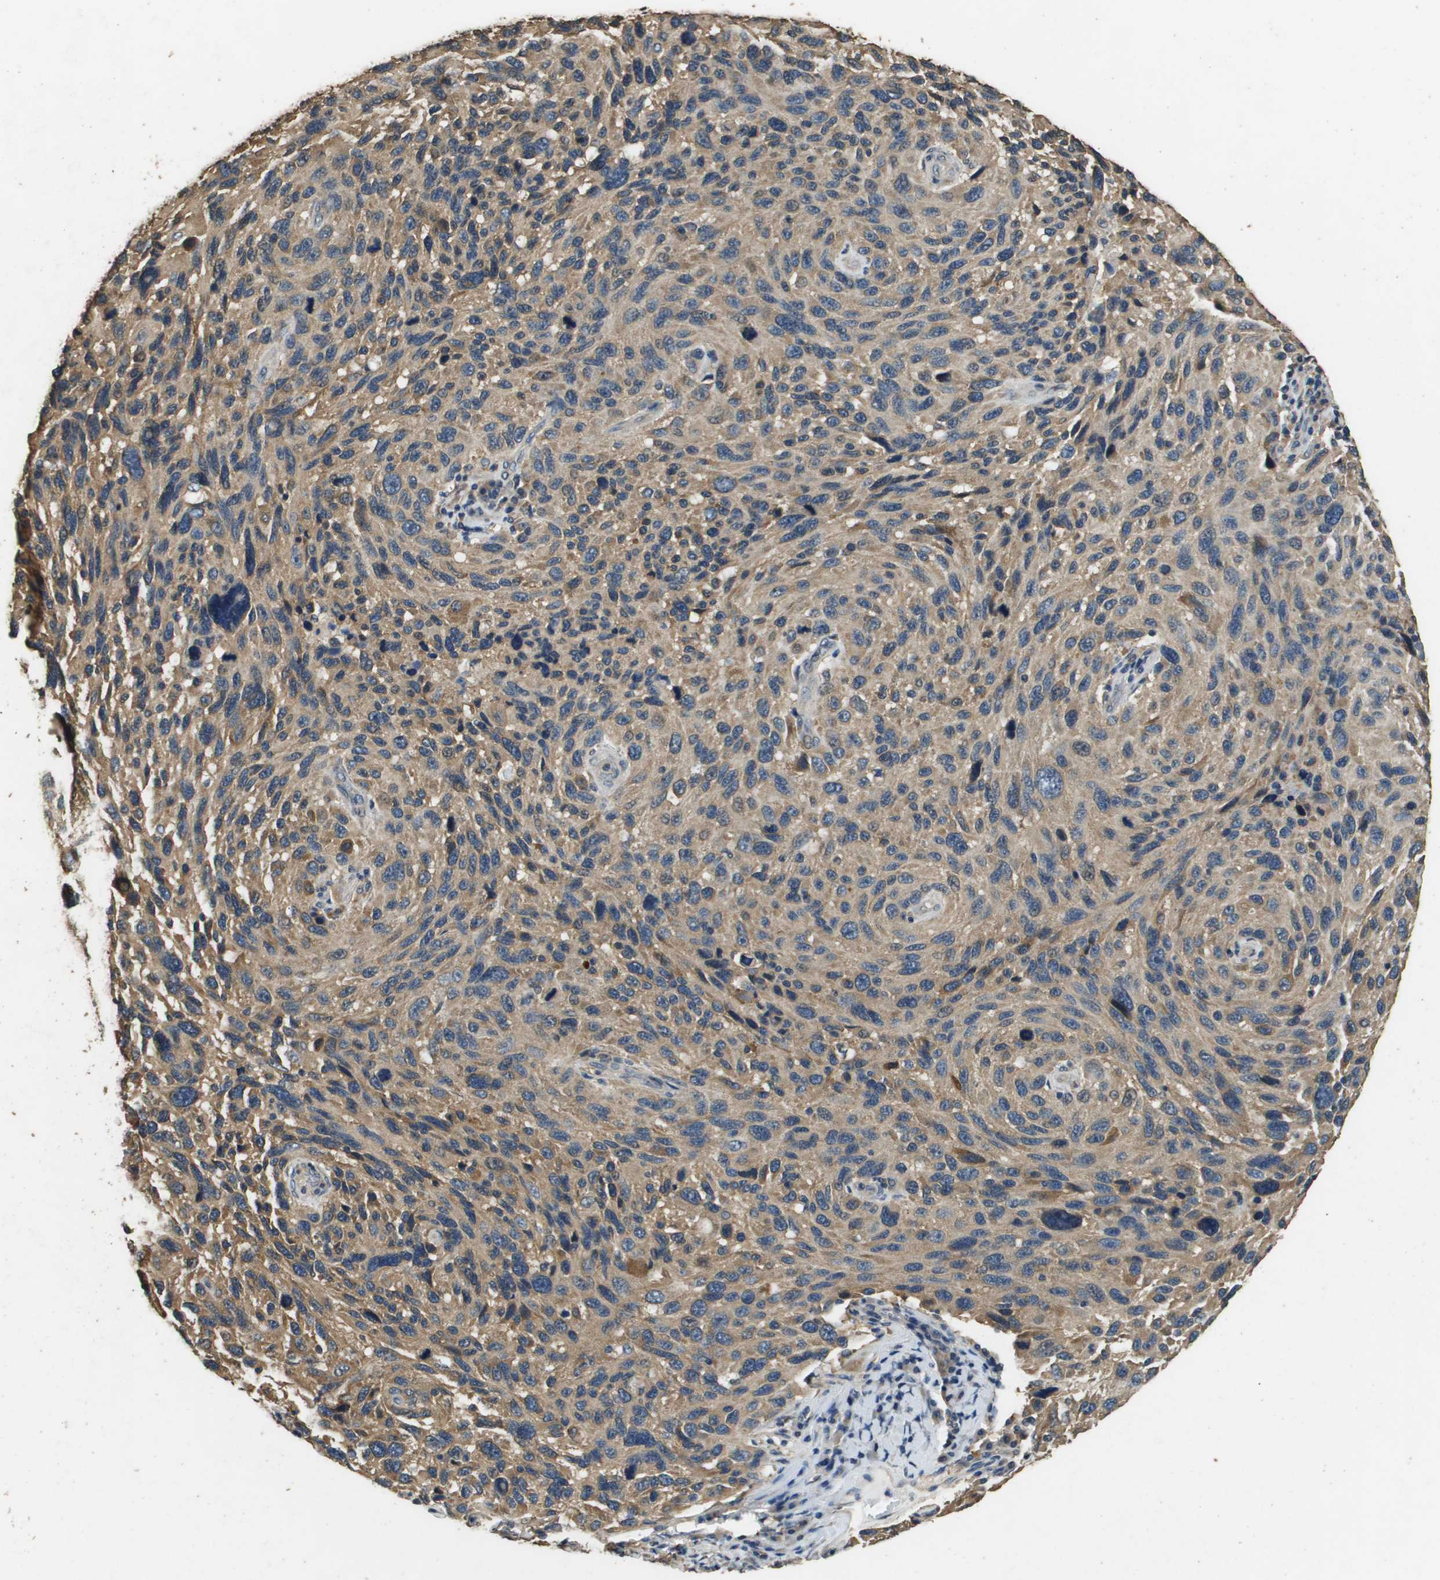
{"staining": {"intensity": "moderate", "quantity": ">75%", "location": "cytoplasmic/membranous"}, "tissue": "melanoma", "cell_type": "Tumor cells", "image_type": "cancer", "snomed": [{"axis": "morphology", "description": "Malignant melanoma, NOS"}, {"axis": "topography", "description": "Skin"}], "caption": "The histopathology image shows immunohistochemical staining of malignant melanoma. There is moderate cytoplasmic/membranous expression is appreciated in about >75% of tumor cells.", "gene": "RAB6B", "patient": {"sex": "male", "age": 53}}